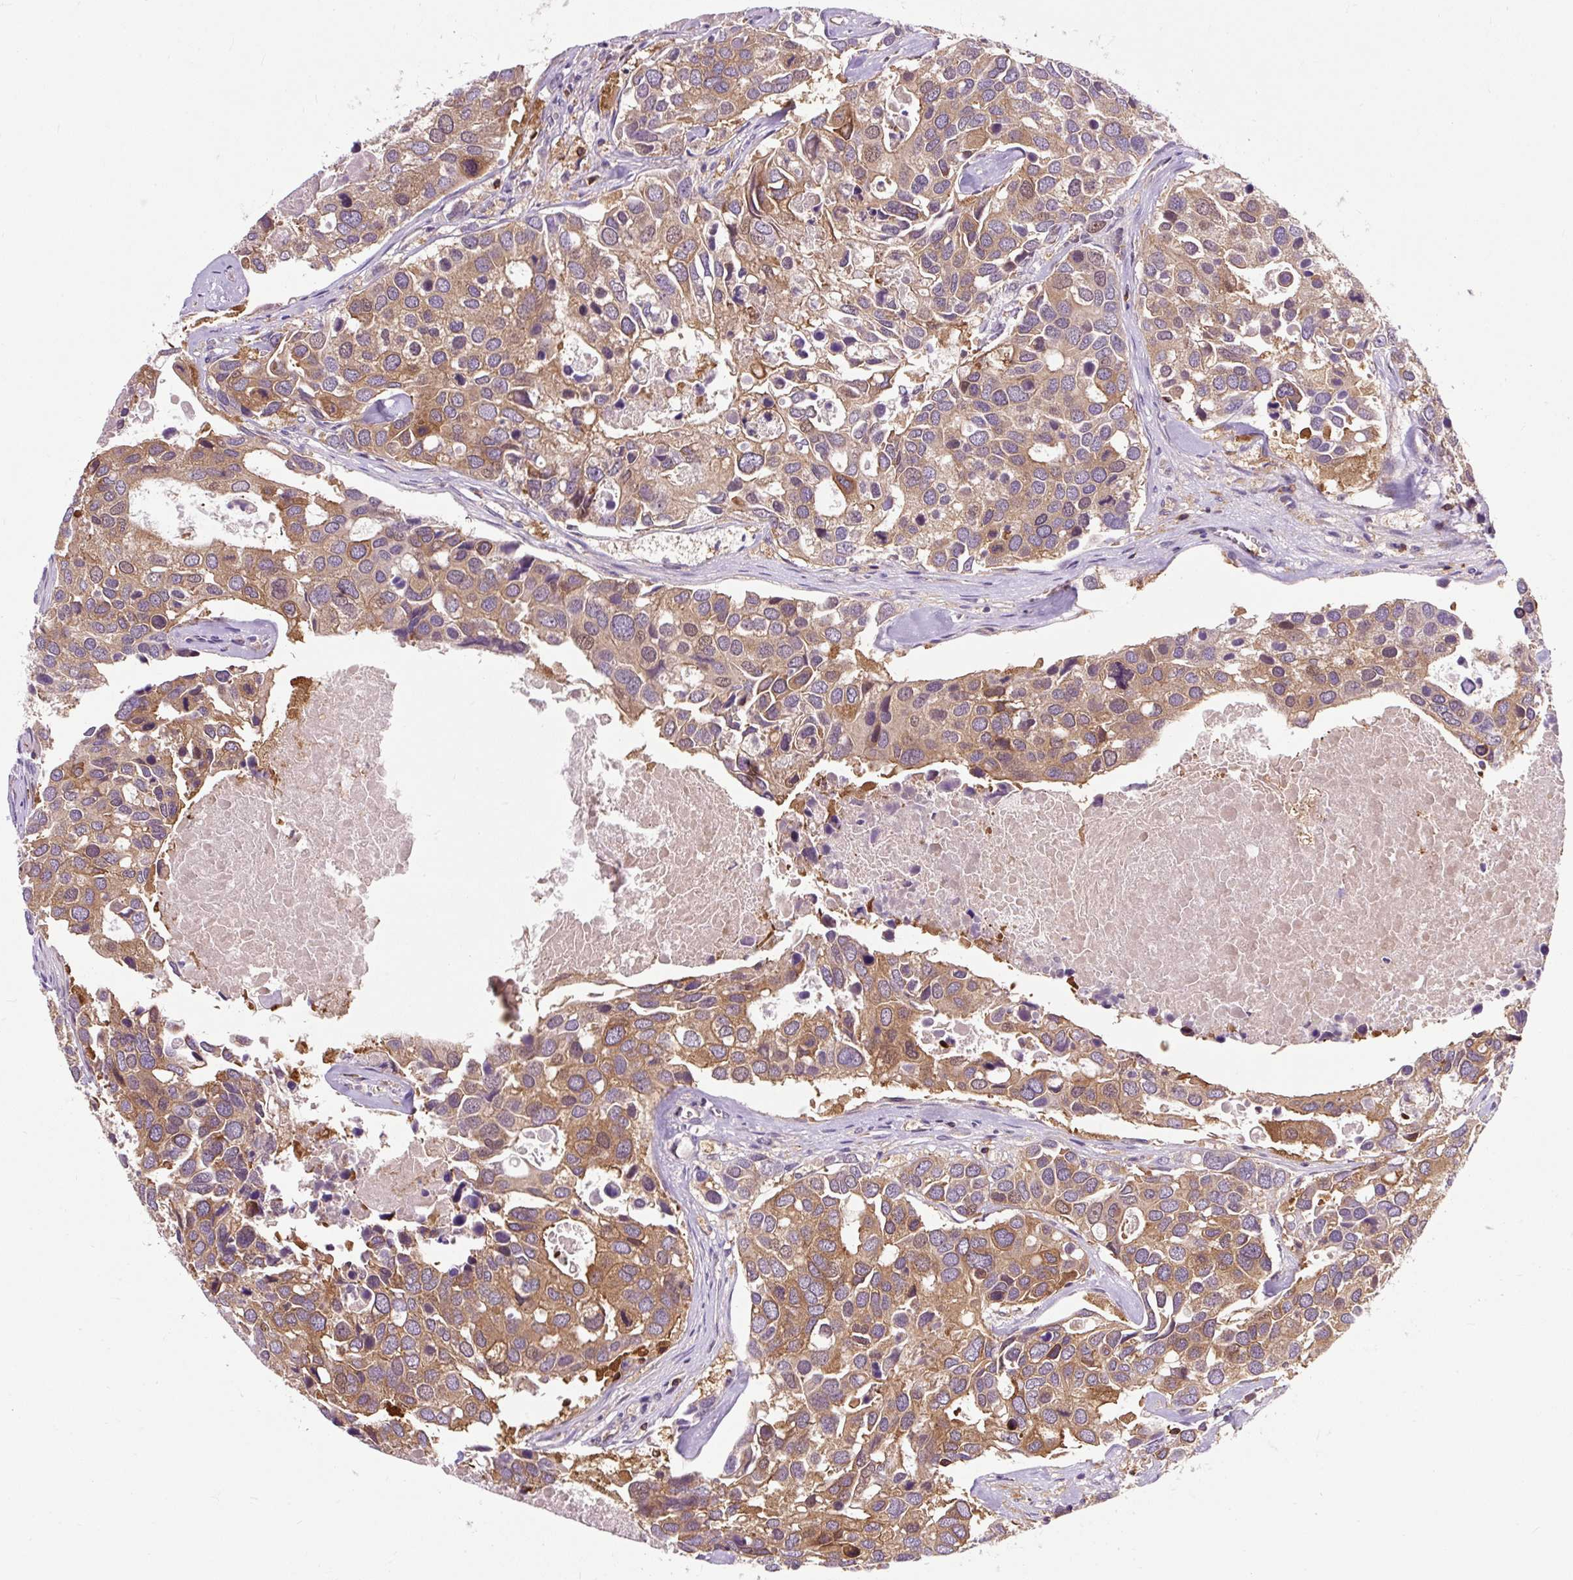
{"staining": {"intensity": "moderate", "quantity": ">75%", "location": "cytoplasmic/membranous"}, "tissue": "breast cancer", "cell_type": "Tumor cells", "image_type": "cancer", "snomed": [{"axis": "morphology", "description": "Duct carcinoma"}, {"axis": "topography", "description": "Breast"}], "caption": "The photomicrograph exhibits staining of intraductal carcinoma (breast), revealing moderate cytoplasmic/membranous protein expression (brown color) within tumor cells. (DAB IHC, brown staining for protein, blue staining for nuclei).", "gene": "CISD3", "patient": {"sex": "female", "age": 83}}